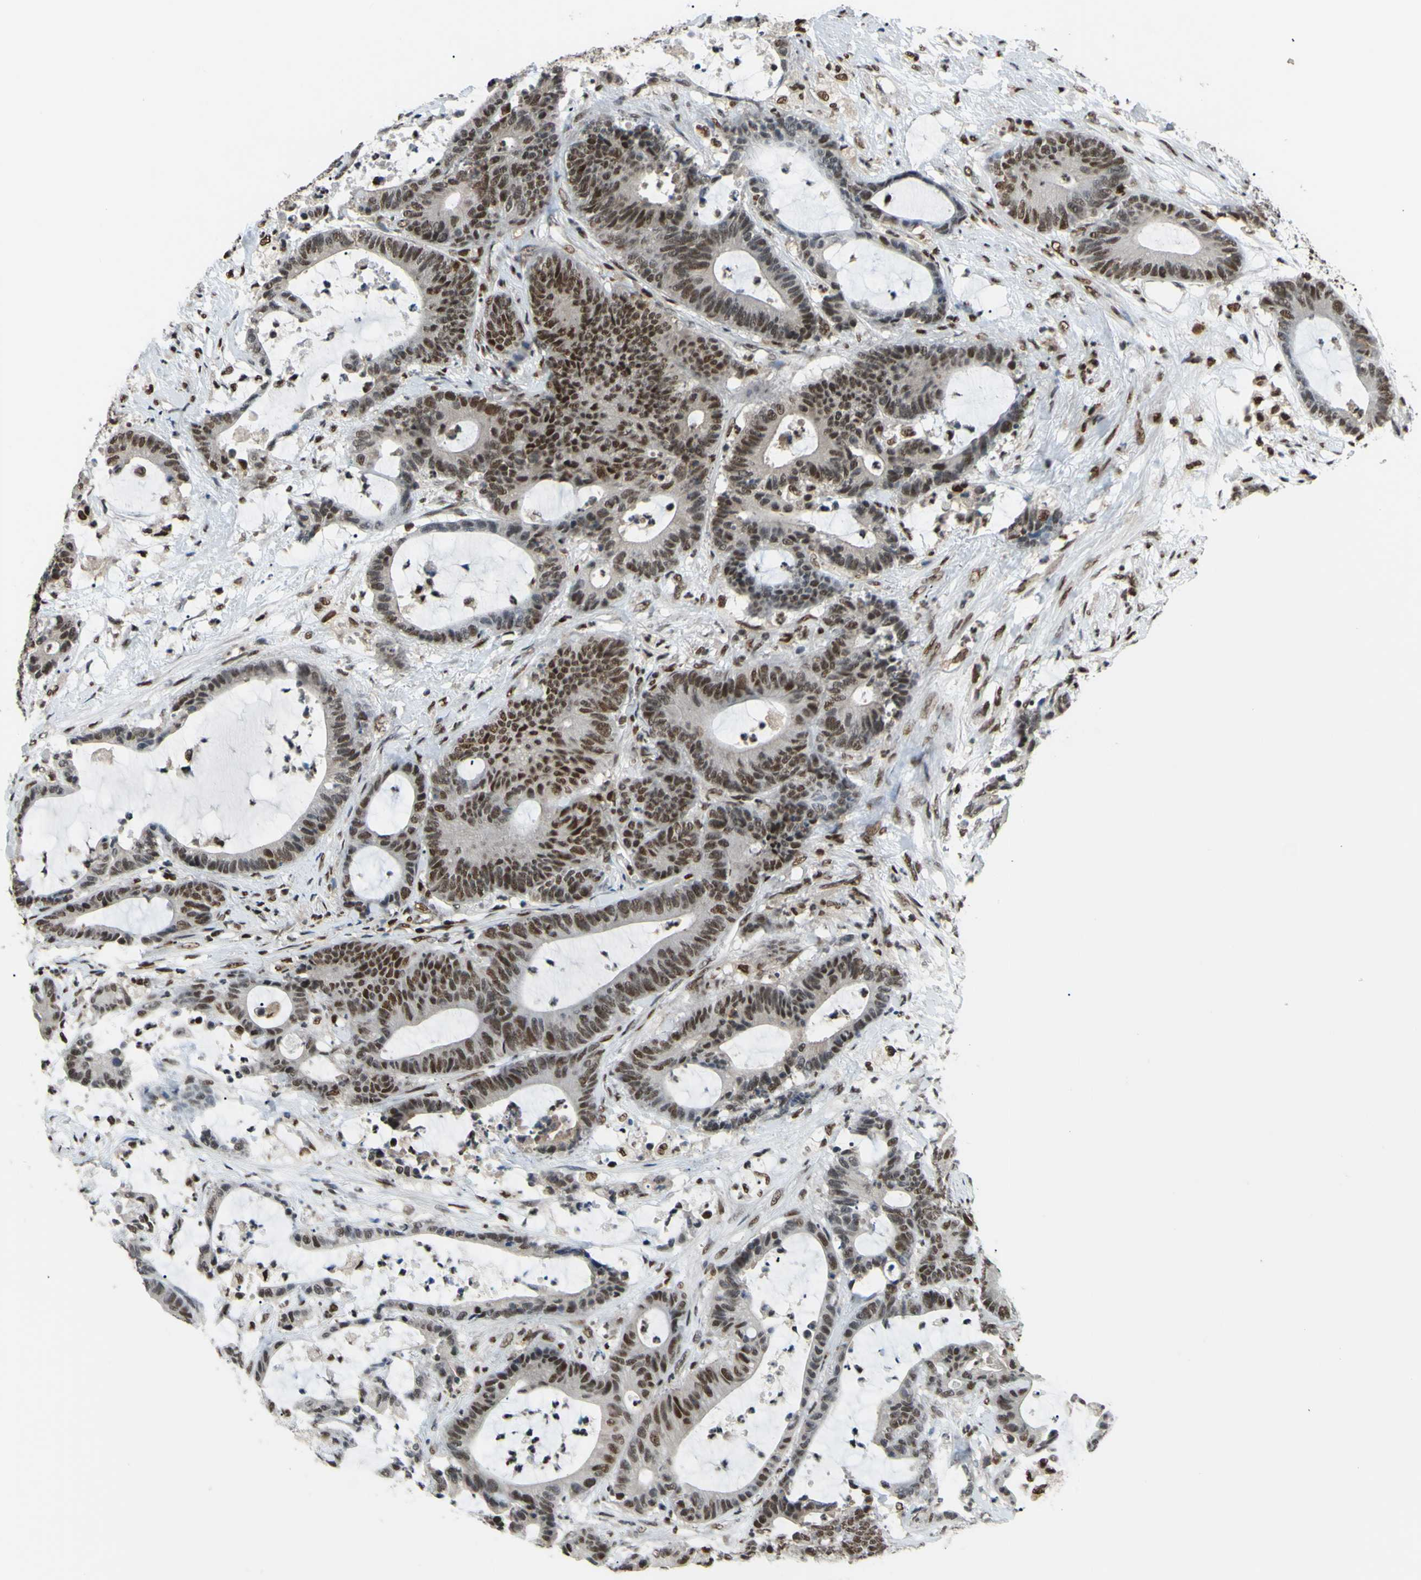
{"staining": {"intensity": "moderate", "quantity": ">75%", "location": "cytoplasmic/membranous,nuclear"}, "tissue": "colorectal cancer", "cell_type": "Tumor cells", "image_type": "cancer", "snomed": [{"axis": "morphology", "description": "Adenocarcinoma, NOS"}, {"axis": "topography", "description": "Colon"}], "caption": "Colorectal cancer (adenocarcinoma) stained with DAB (3,3'-diaminobenzidine) IHC shows medium levels of moderate cytoplasmic/membranous and nuclear staining in about >75% of tumor cells.", "gene": "FKBP5", "patient": {"sex": "female", "age": 84}}